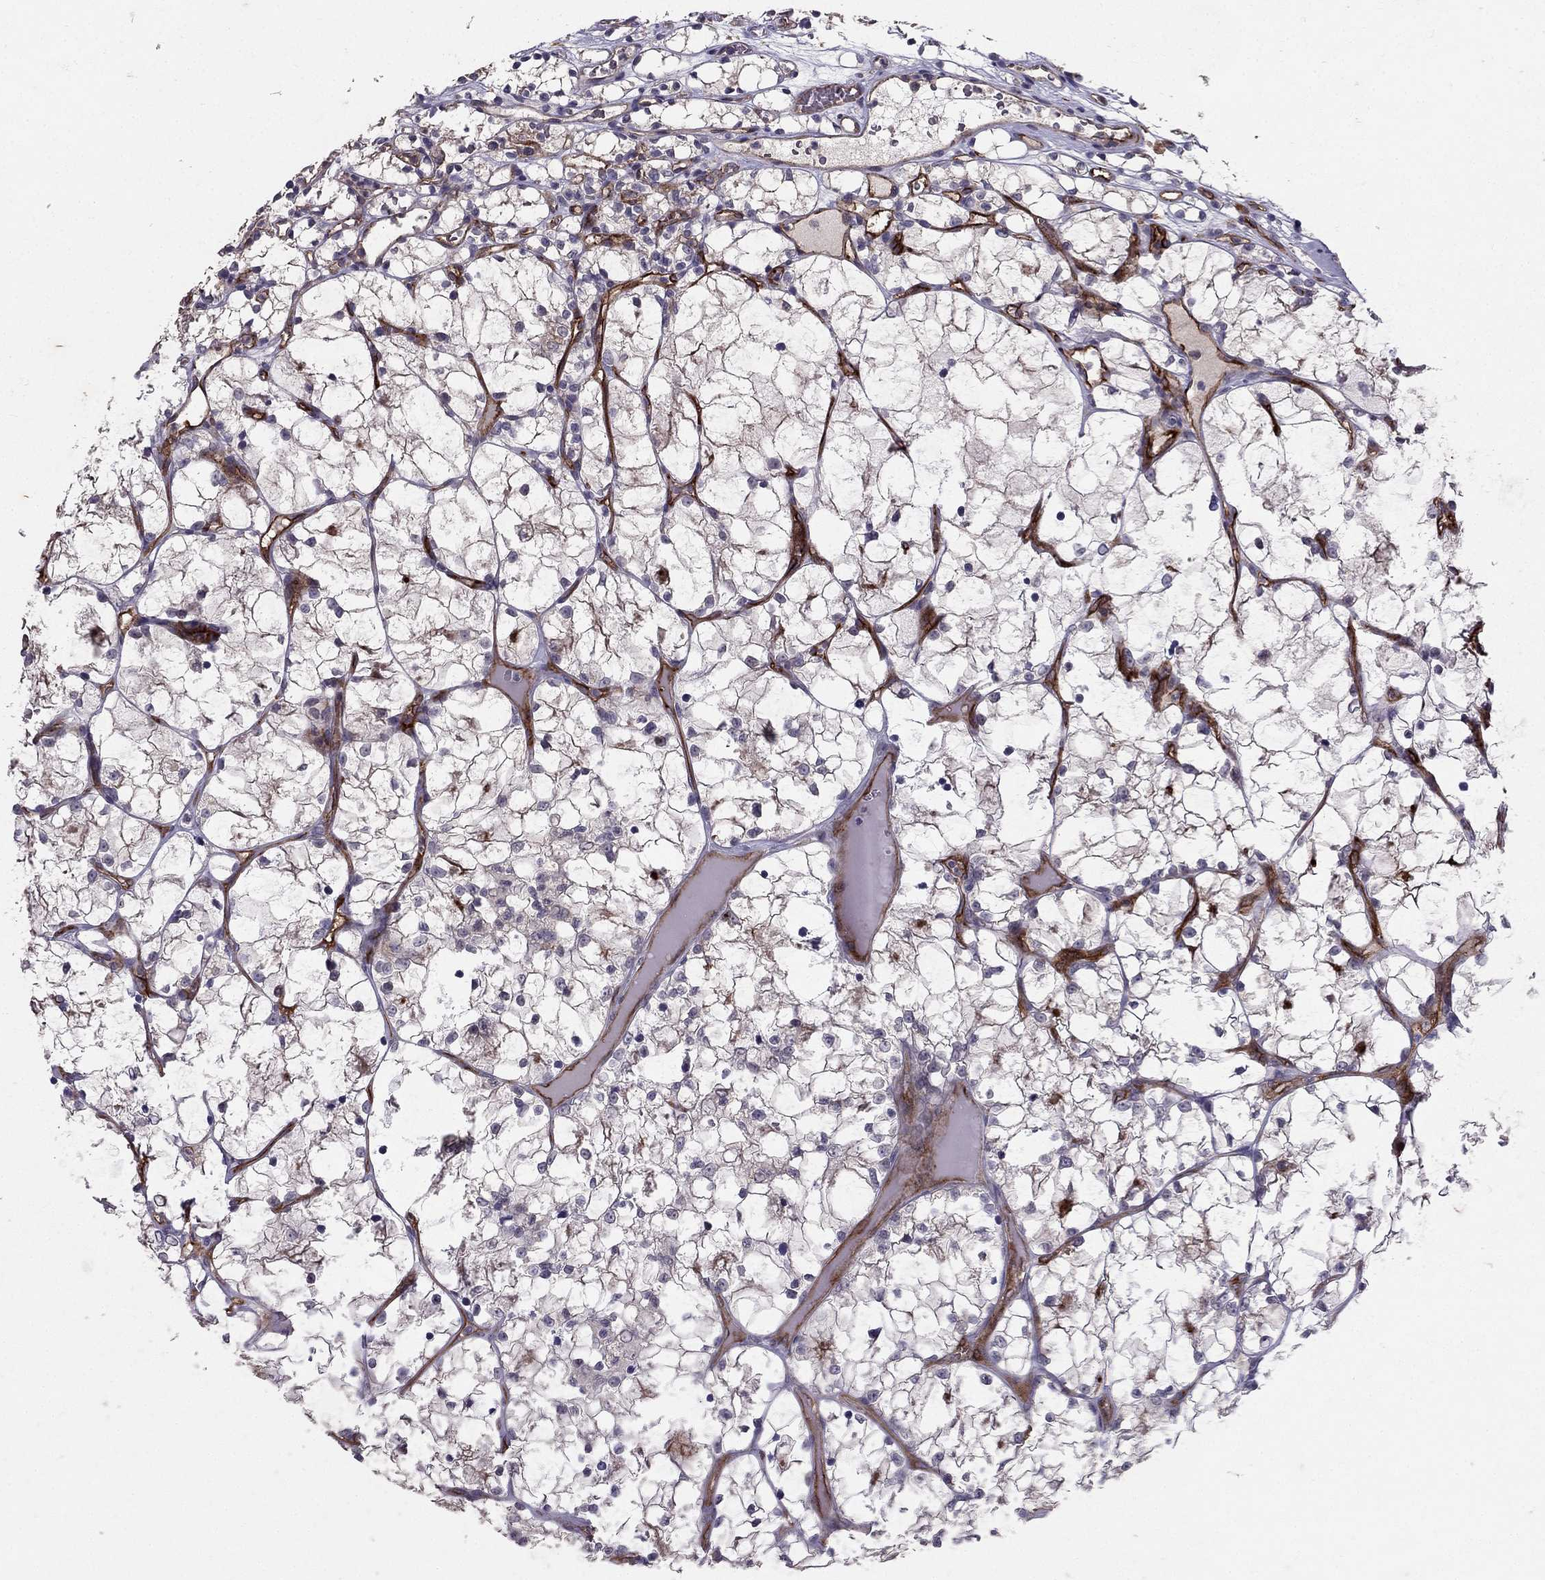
{"staining": {"intensity": "negative", "quantity": "none", "location": "none"}, "tissue": "renal cancer", "cell_type": "Tumor cells", "image_type": "cancer", "snomed": [{"axis": "morphology", "description": "Adenocarcinoma, NOS"}, {"axis": "topography", "description": "Kidney"}], "caption": "There is no significant staining in tumor cells of renal cancer (adenocarcinoma). (DAB (3,3'-diaminobenzidine) immunohistochemistry (IHC) with hematoxylin counter stain).", "gene": "RASIP1", "patient": {"sex": "female", "age": 69}}